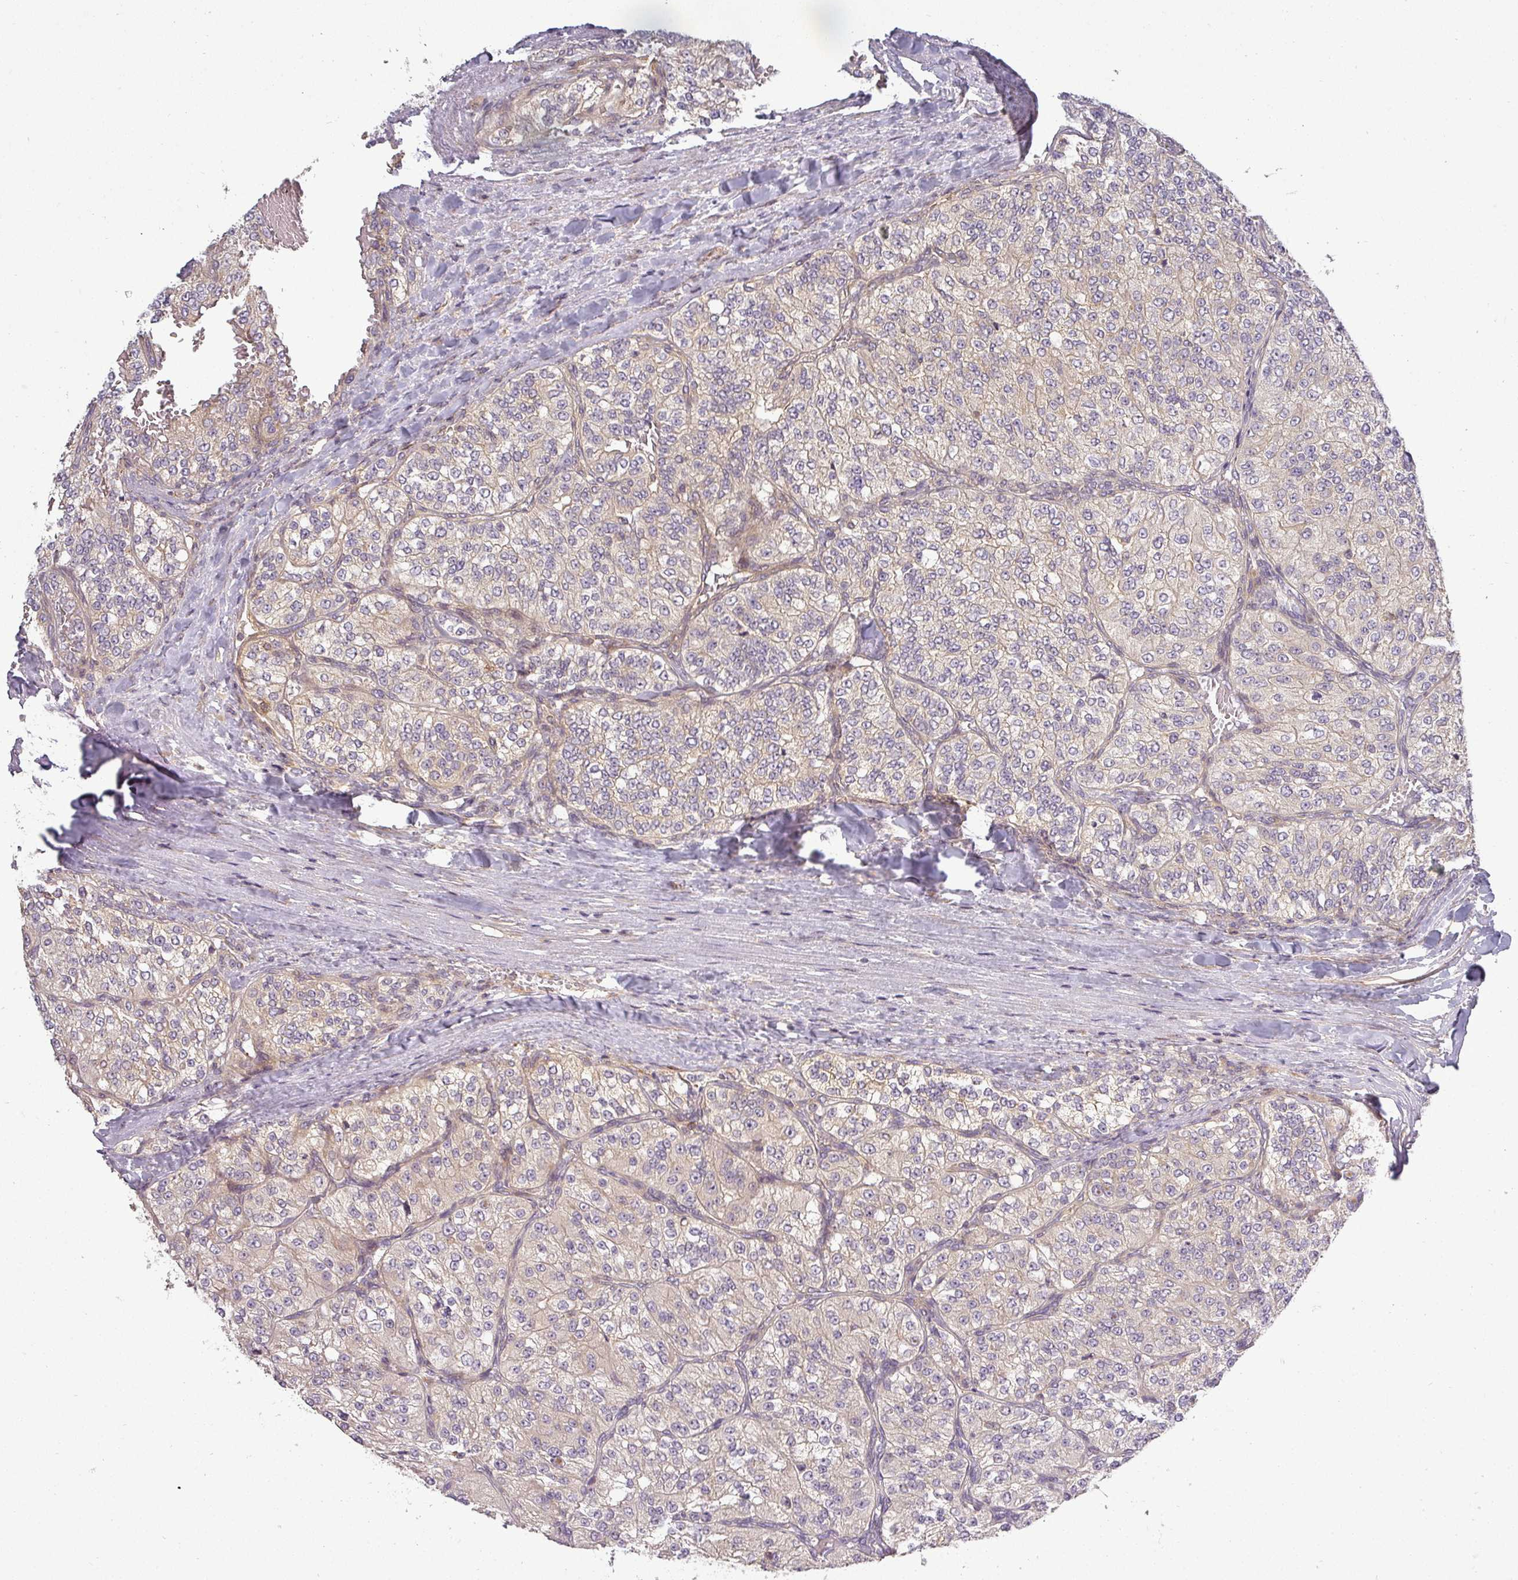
{"staining": {"intensity": "weak", "quantity": "<25%", "location": "cytoplasmic/membranous"}, "tissue": "renal cancer", "cell_type": "Tumor cells", "image_type": "cancer", "snomed": [{"axis": "morphology", "description": "Adenocarcinoma, NOS"}, {"axis": "topography", "description": "Kidney"}], "caption": "Adenocarcinoma (renal) was stained to show a protein in brown. There is no significant expression in tumor cells.", "gene": "NIN", "patient": {"sex": "female", "age": 63}}